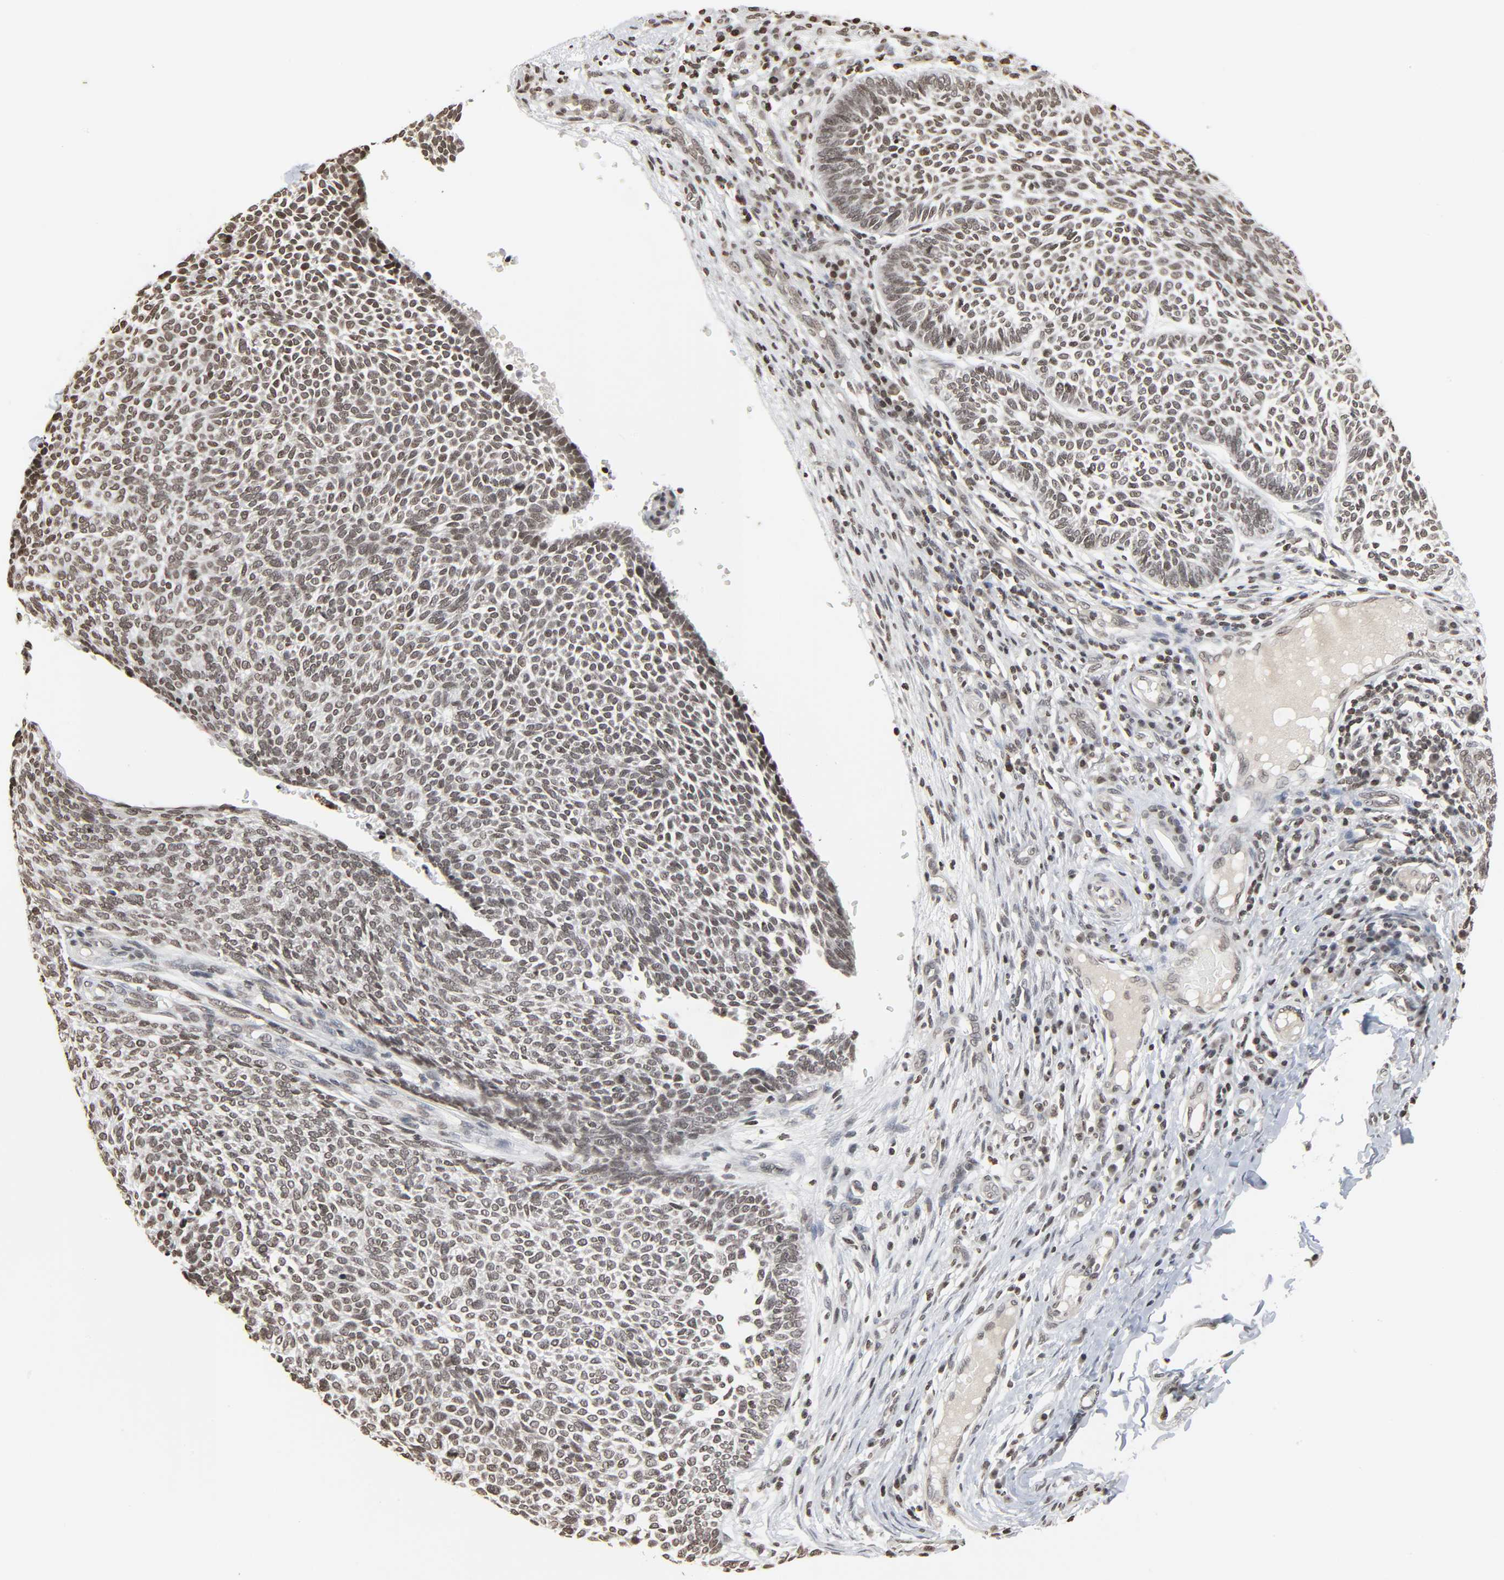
{"staining": {"intensity": "moderate", "quantity": ">75%", "location": "nuclear"}, "tissue": "skin cancer", "cell_type": "Tumor cells", "image_type": "cancer", "snomed": [{"axis": "morphology", "description": "Normal tissue, NOS"}, {"axis": "morphology", "description": "Basal cell carcinoma"}, {"axis": "topography", "description": "Skin"}], "caption": "Skin cancer (basal cell carcinoma) stained for a protein shows moderate nuclear positivity in tumor cells.", "gene": "ELAVL1", "patient": {"sex": "male", "age": 87}}